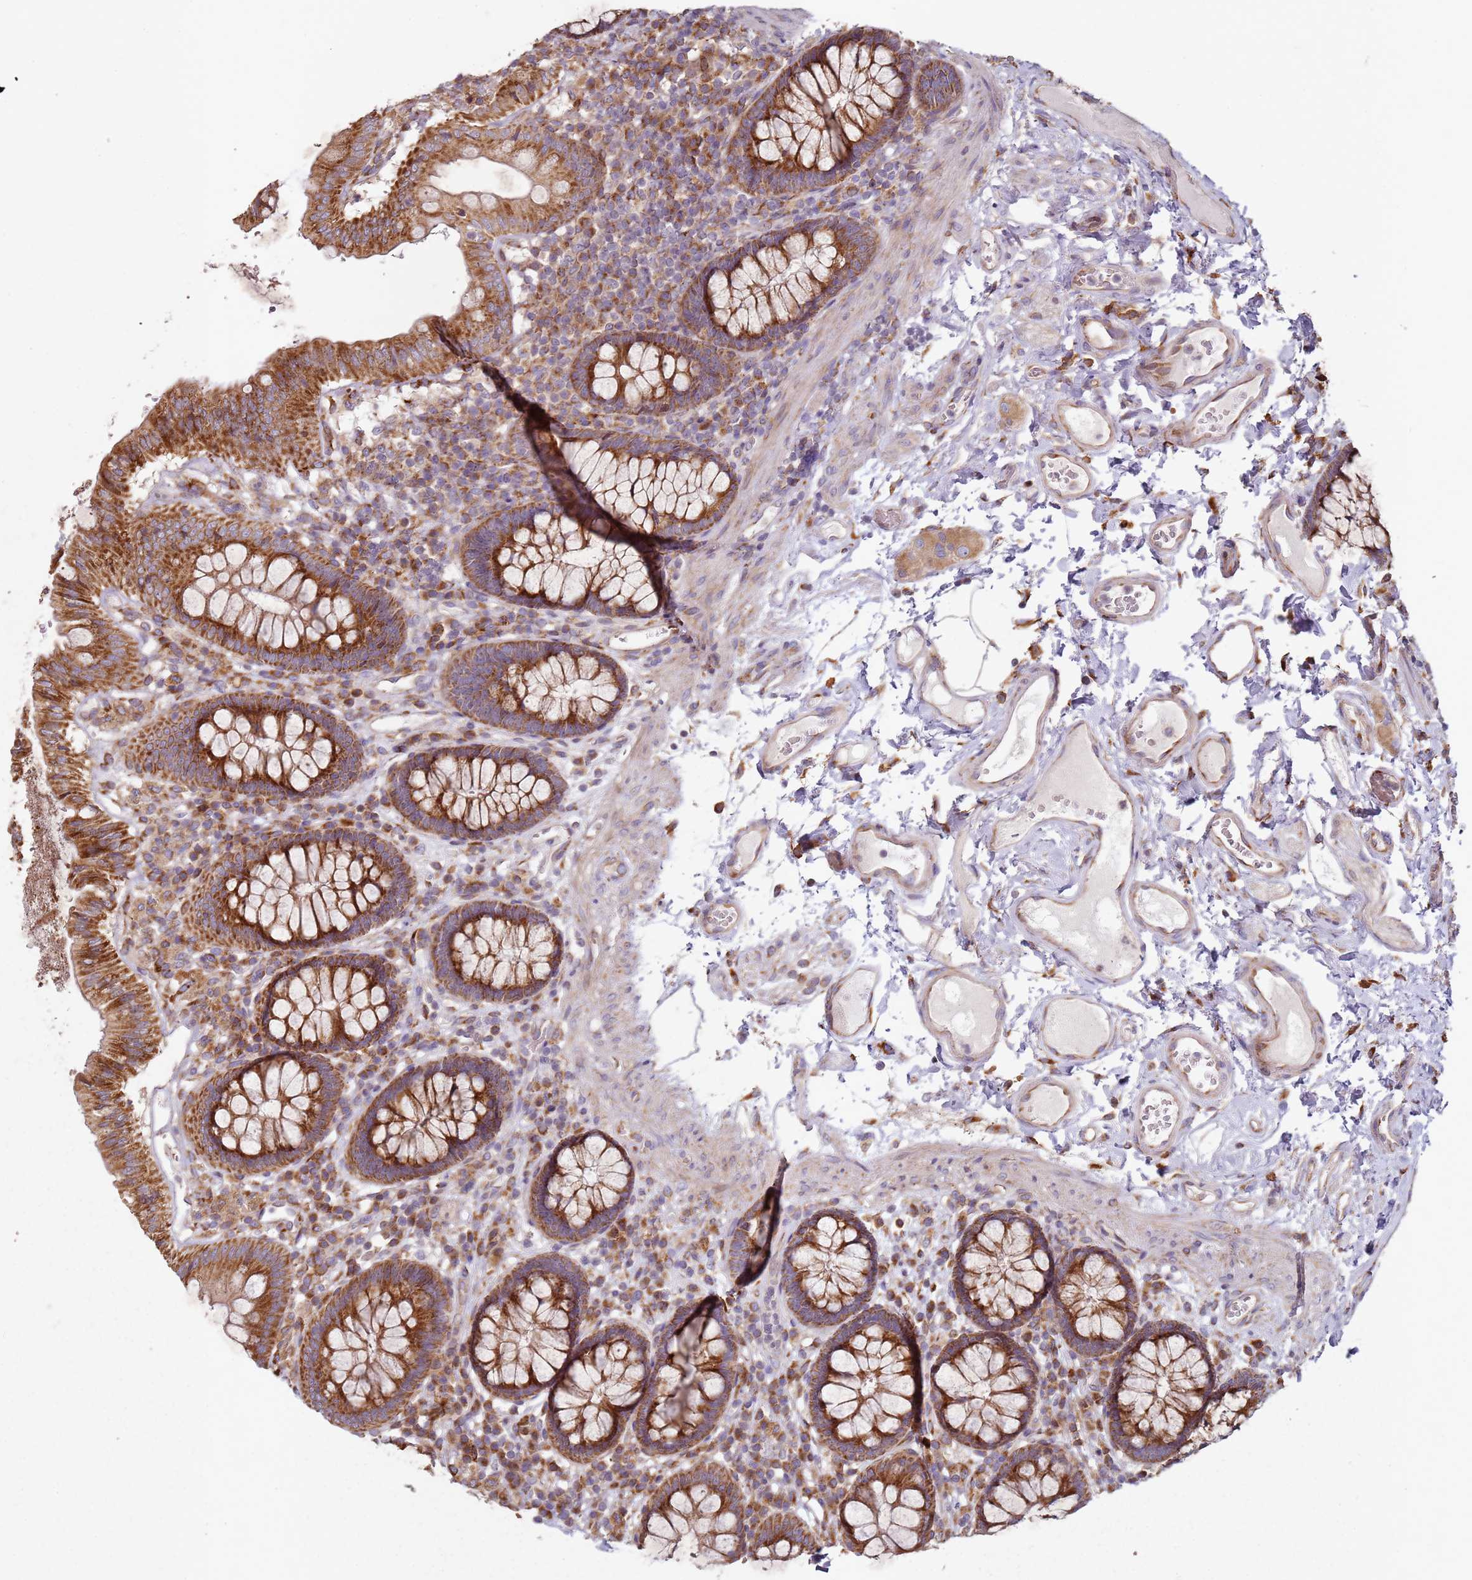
{"staining": {"intensity": "moderate", "quantity": ">75%", "location": "cytoplasmic/membranous"}, "tissue": "colon", "cell_type": "Endothelial cells", "image_type": "normal", "snomed": [{"axis": "morphology", "description": "Normal tissue, NOS"}, {"axis": "topography", "description": "Colon"}], "caption": "IHC of normal colon displays medium levels of moderate cytoplasmic/membranous expression in about >75% of endothelial cells.", "gene": "ARFRP1", "patient": {"sex": "male", "age": 84}}